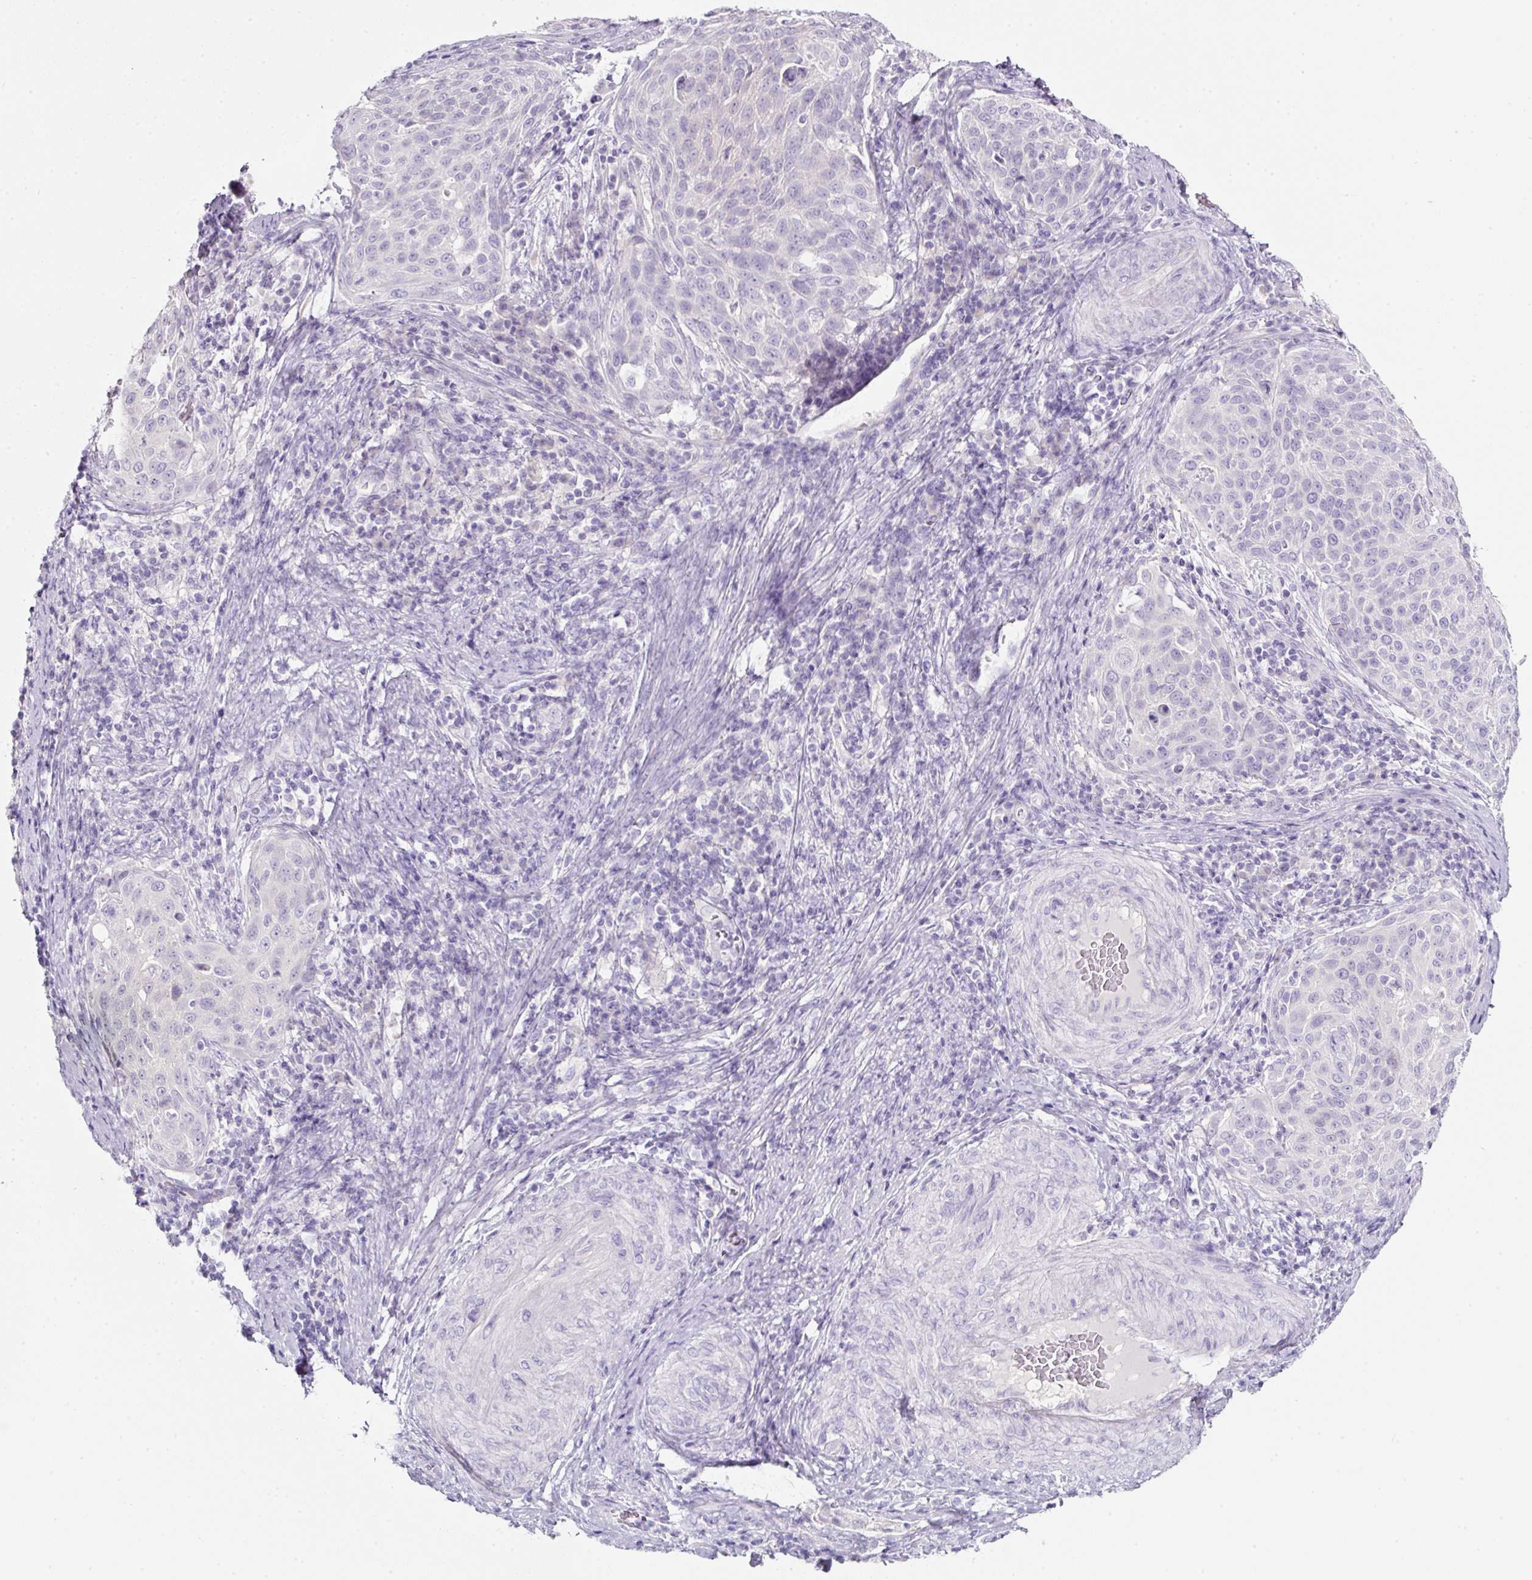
{"staining": {"intensity": "negative", "quantity": "none", "location": "none"}, "tissue": "cervical cancer", "cell_type": "Tumor cells", "image_type": "cancer", "snomed": [{"axis": "morphology", "description": "Squamous cell carcinoma, NOS"}, {"axis": "topography", "description": "Cervix"}], "caption": "High magnification brightfield microscopy of cervical cancer stained with DAB (brown) and counterstained with hematoxylin (blue): tumor cells show no significant expression.", "gene": "SLC2A2", "patient": {"sex": "female", "age": 31}}